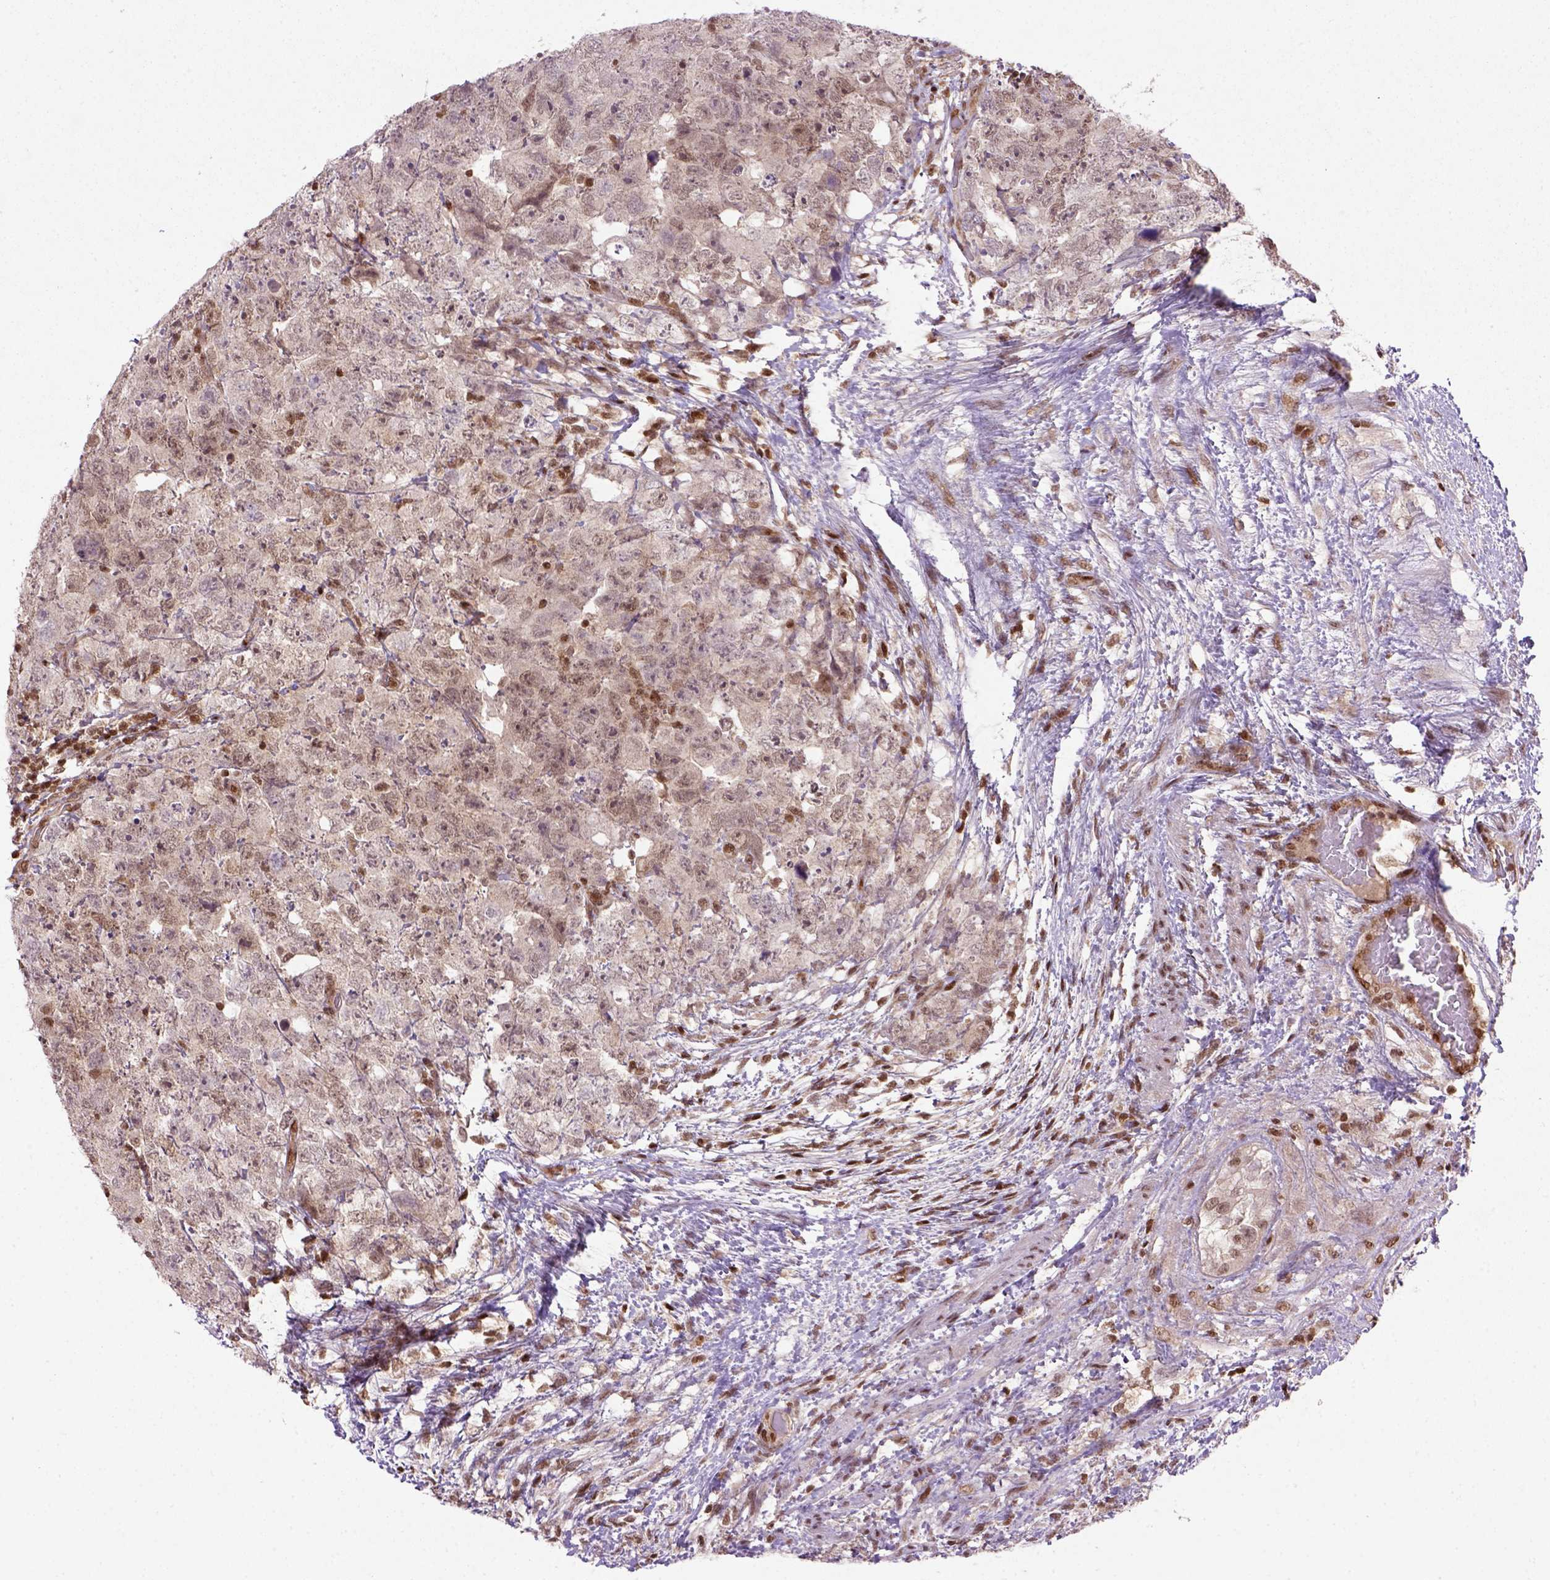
{"staining": {"intensity": "weak", "quantity": "25%-75%", "location": "nuclear"}, "tissue": "testis cancer", "cell_type": "Tumor cells", "image_type": "cancer", "snomed": [{"axis": "morphology", "description": "Carcinoma, Embryonal, NOS"}, {"axis": "topography", "description": "Testis"}], "caption": "Immunohistochemical staining of human embryonal carcinoma (testis) displays weak nuclear protein positivity in about 25%-75% of tumor cells. The staining was performed using DAB, with brown indicating positive protein expression. Nuclei are stained blue with hematoxylin.", "gene": "MGMT", "patient": {"sex": "male", "age": 24}}